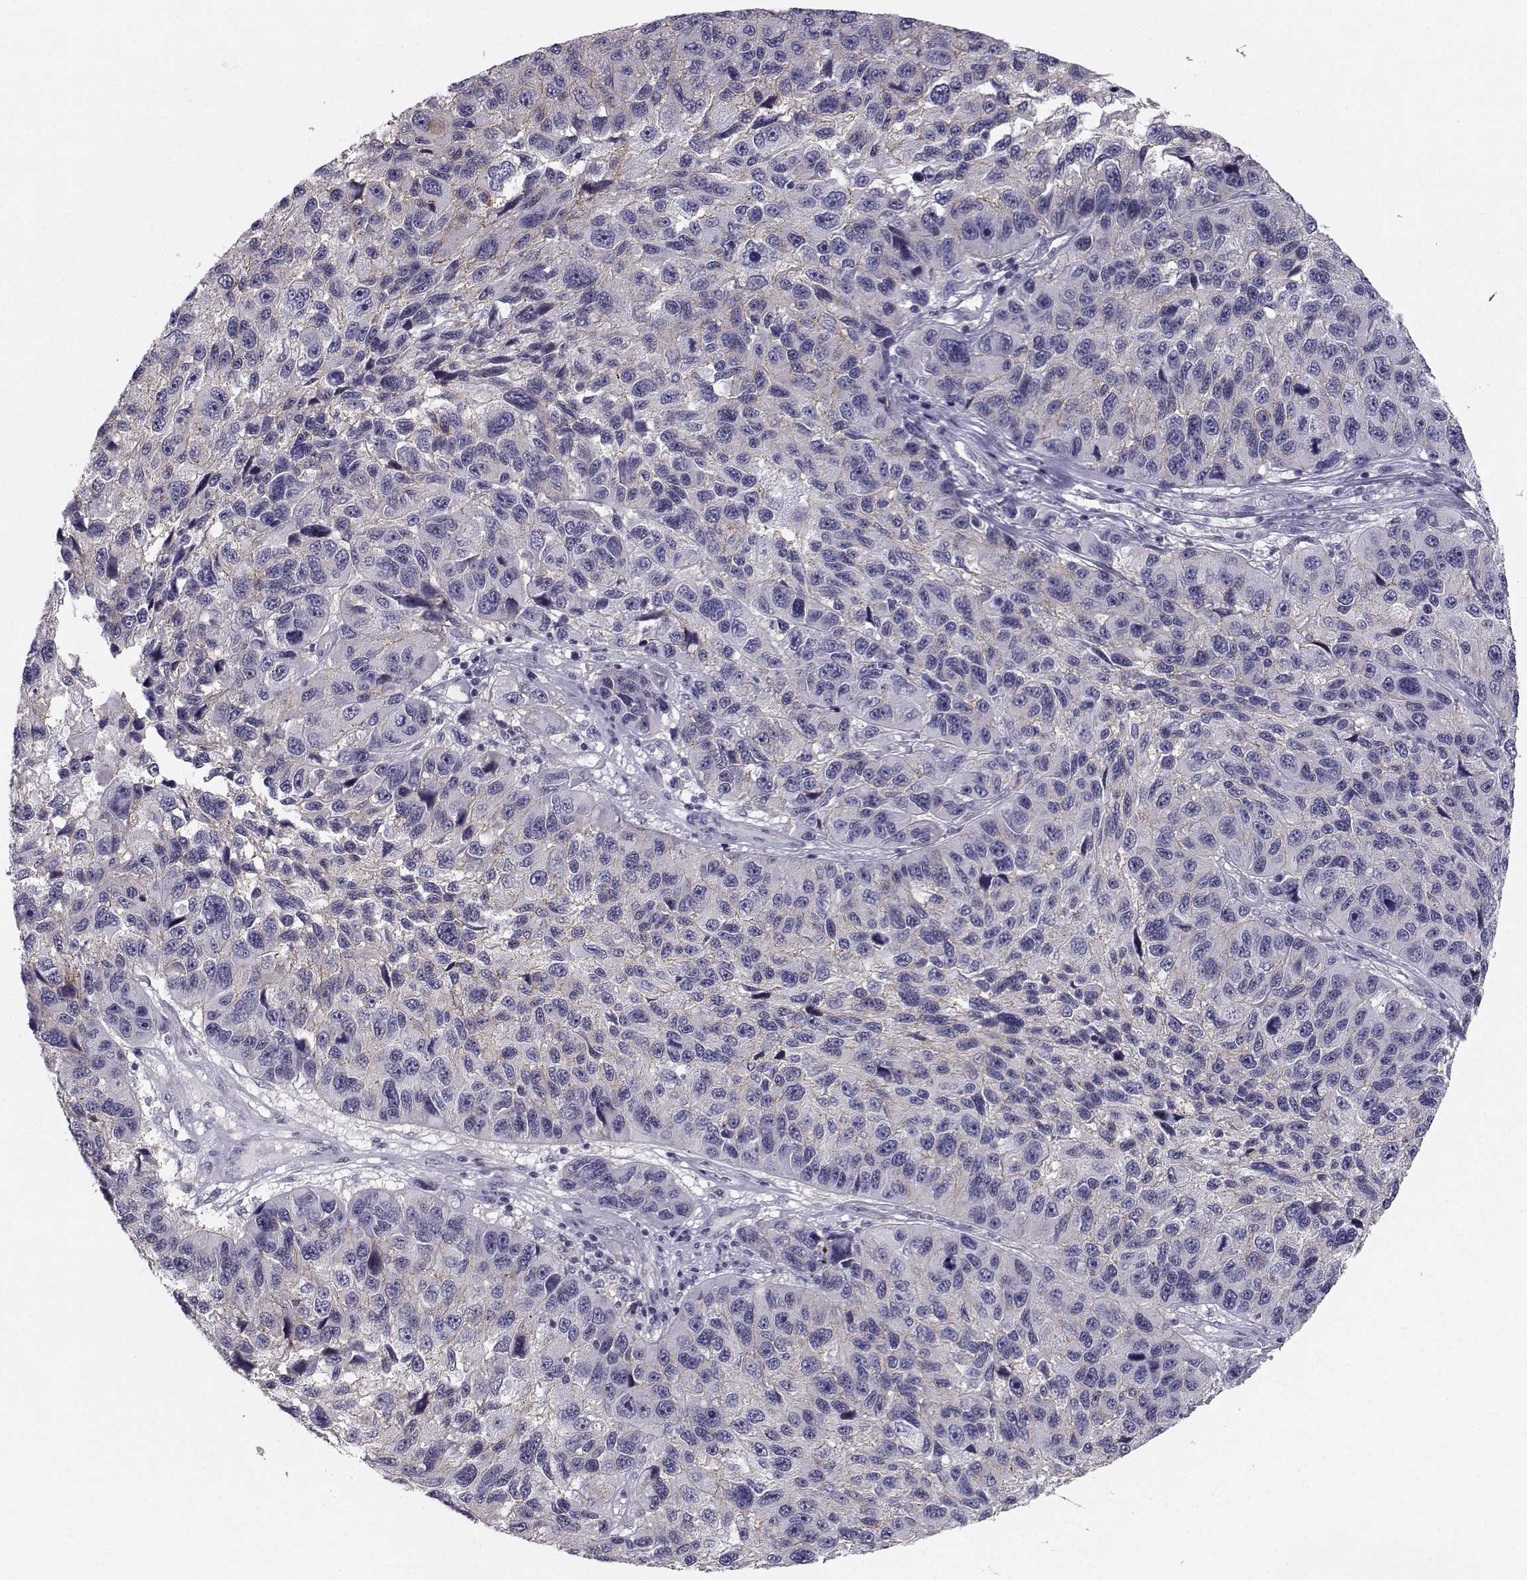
{"staining": {"intensity": "negative", "quantity": "none", "location": "none"}, "tissue": "melanoma", "cell_type": "Tumor cells", "image_type": "cancer", "snomed": [{"axis": "morphology", "description": "Malignant melanoma, NOS"}, {"axis": "topography", "description": "Skin"}], "caption": "Immunohistochemistry (IHC) image of human malignant melanoma stained for a protein (brown), which displays no expression in tumor cells.", "gene": "SPDYE4", "patient": {"sex": "male", "age": 53}}